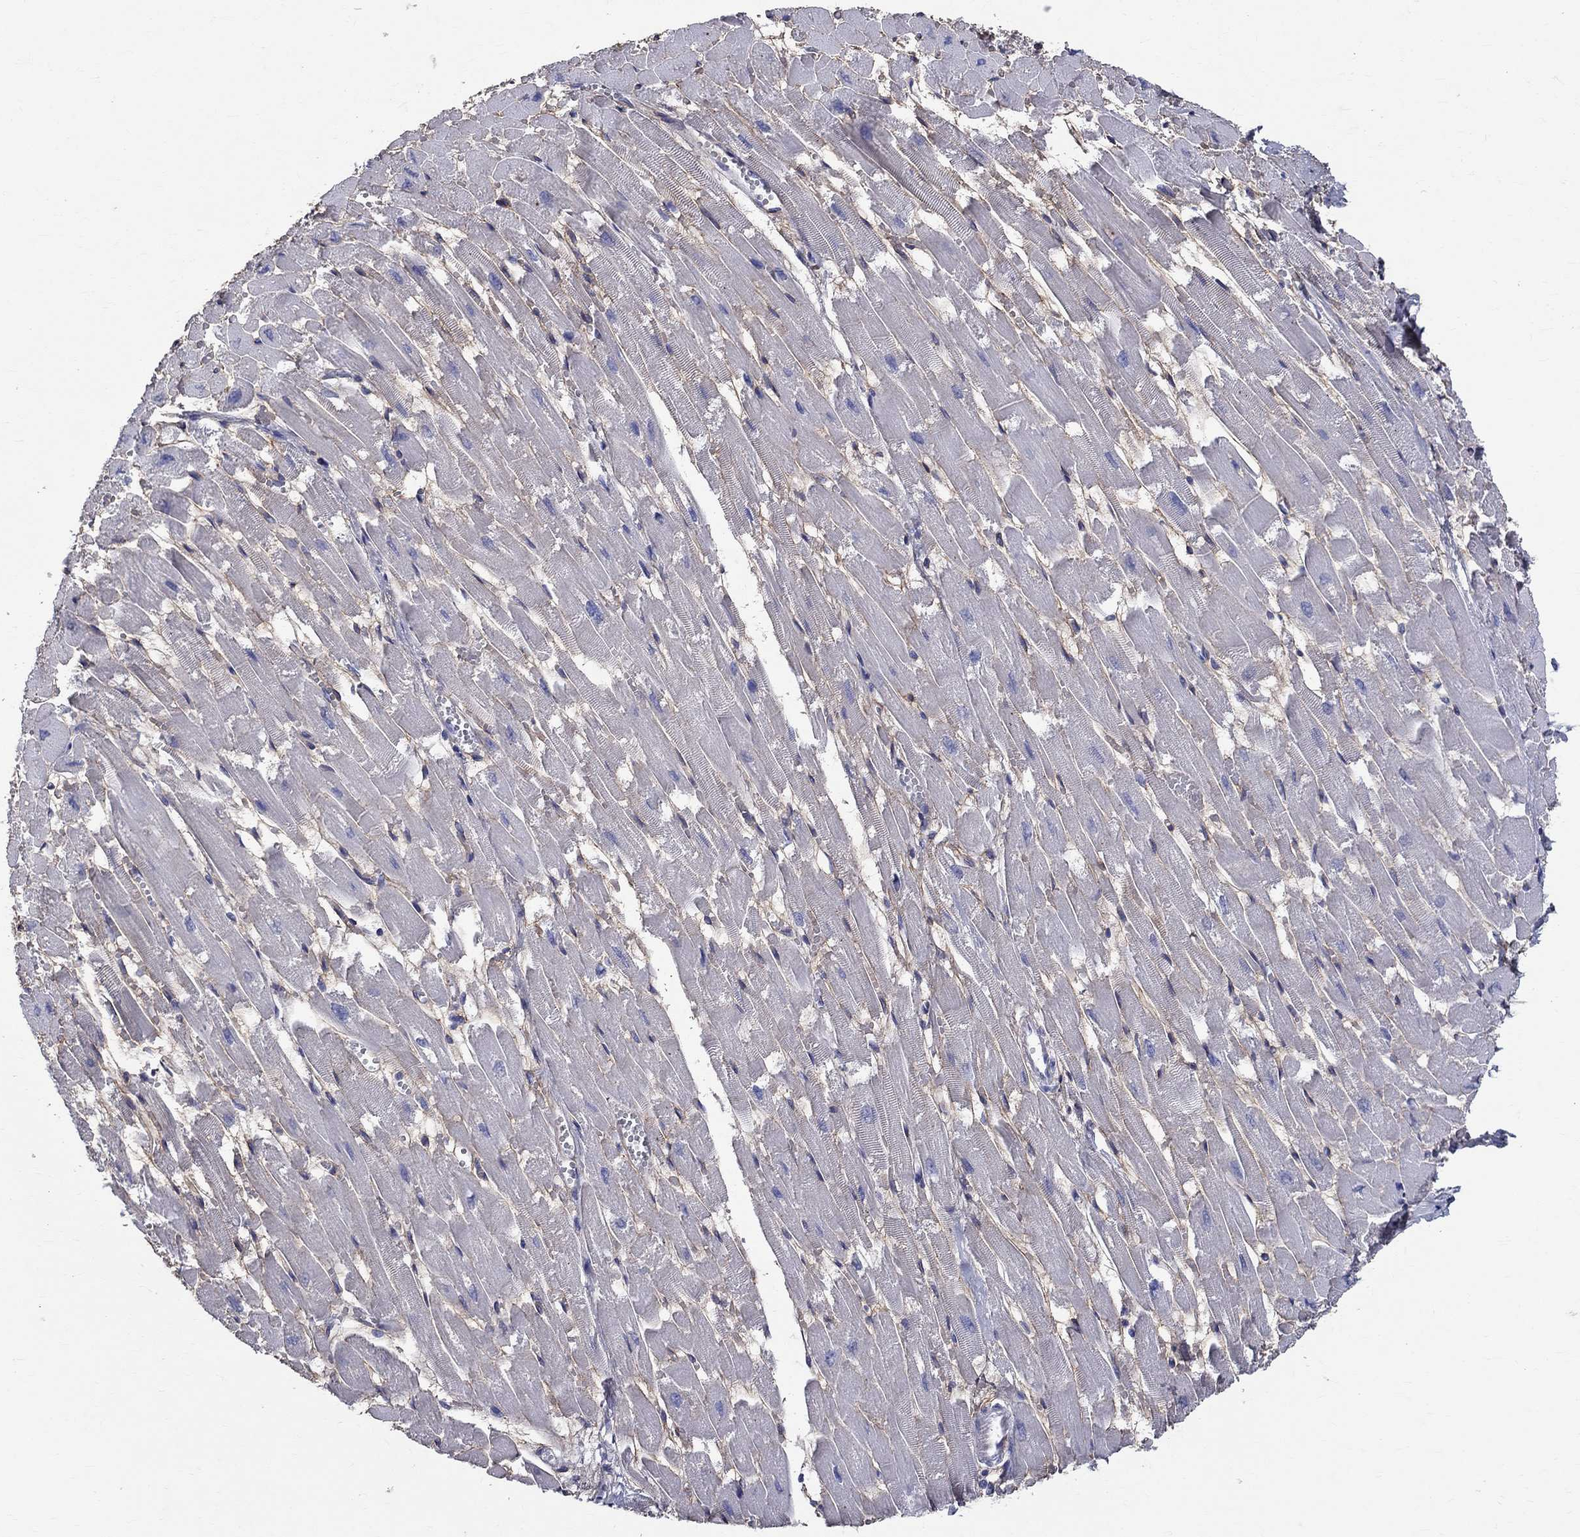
{"staining": {"intensity": "negative", "quantity": "none", "location": "none"}, "tissue": "heart muscle", "cell_type": "Cardiomyocytes", "image_type": "normal", "snomed": [{"axis": "morphology", "description": "Normal tissue, NOS"}, {"axis": "topography", "description": "Heart"}], "caption": "A high-resolution image shows IHC staining of normal heart muscle, which reveals no significant positivity in cardiomyocytes.", "gene": "ANXA10", "patient": {"sex": "female", "age": 52}}